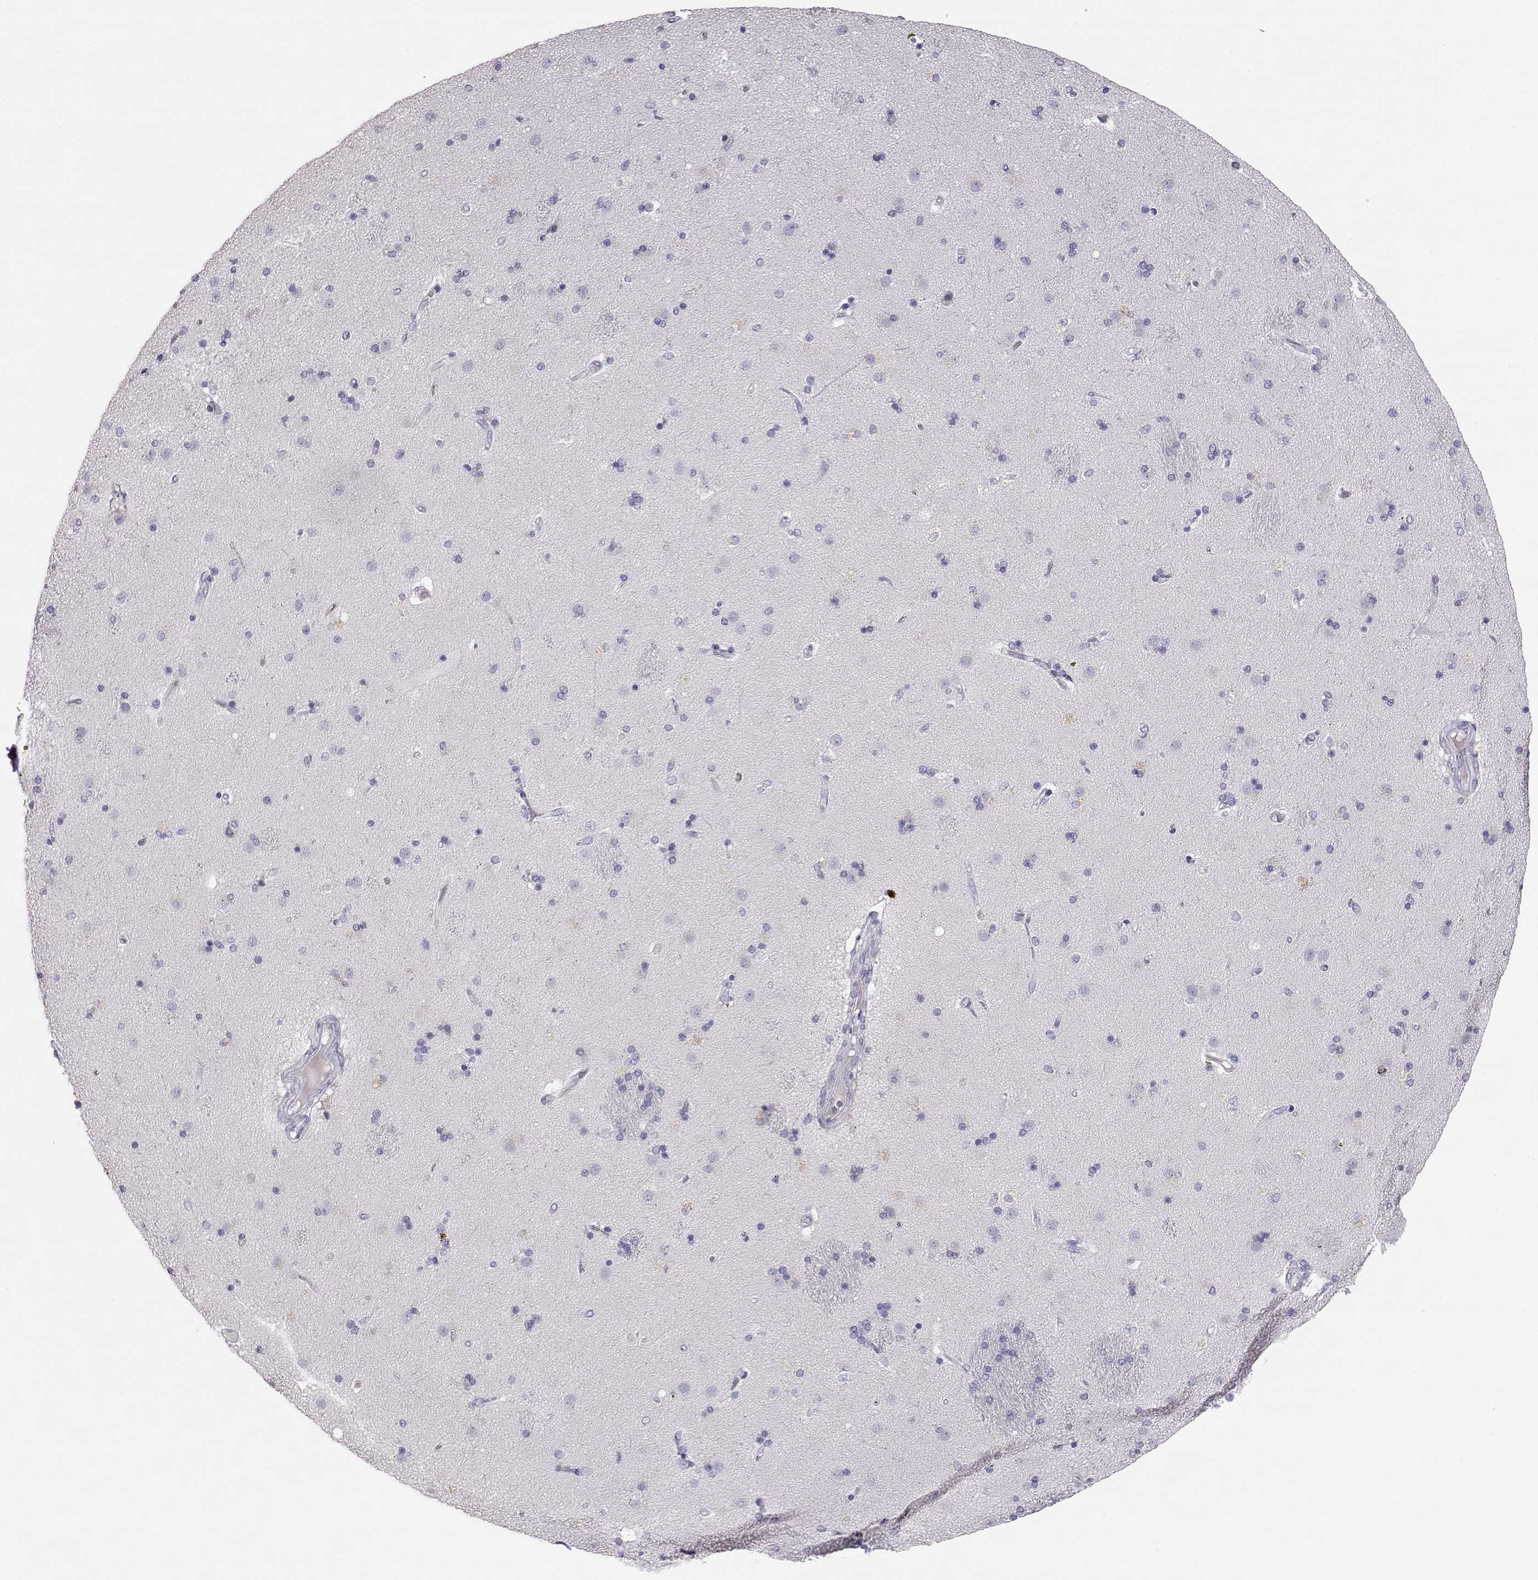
{"staining": {"intensity": "negative", "quantity": "none", "location": "none"}, "tissue": "caudate", "cell_type": "Glial cells", "image_type": "normal", "snomed": [{"axis": "morphology", "description": "Normal tissue, NOS"}, {"axis": "topography", "description": "Lateral ventricle wall"}], "caption": "Immunohistochemical staining of benign caudate exhibits no significant positivity in glial cells.", "gene": "MAGEC1", "patient": {"sex": "male", "age": 54}}